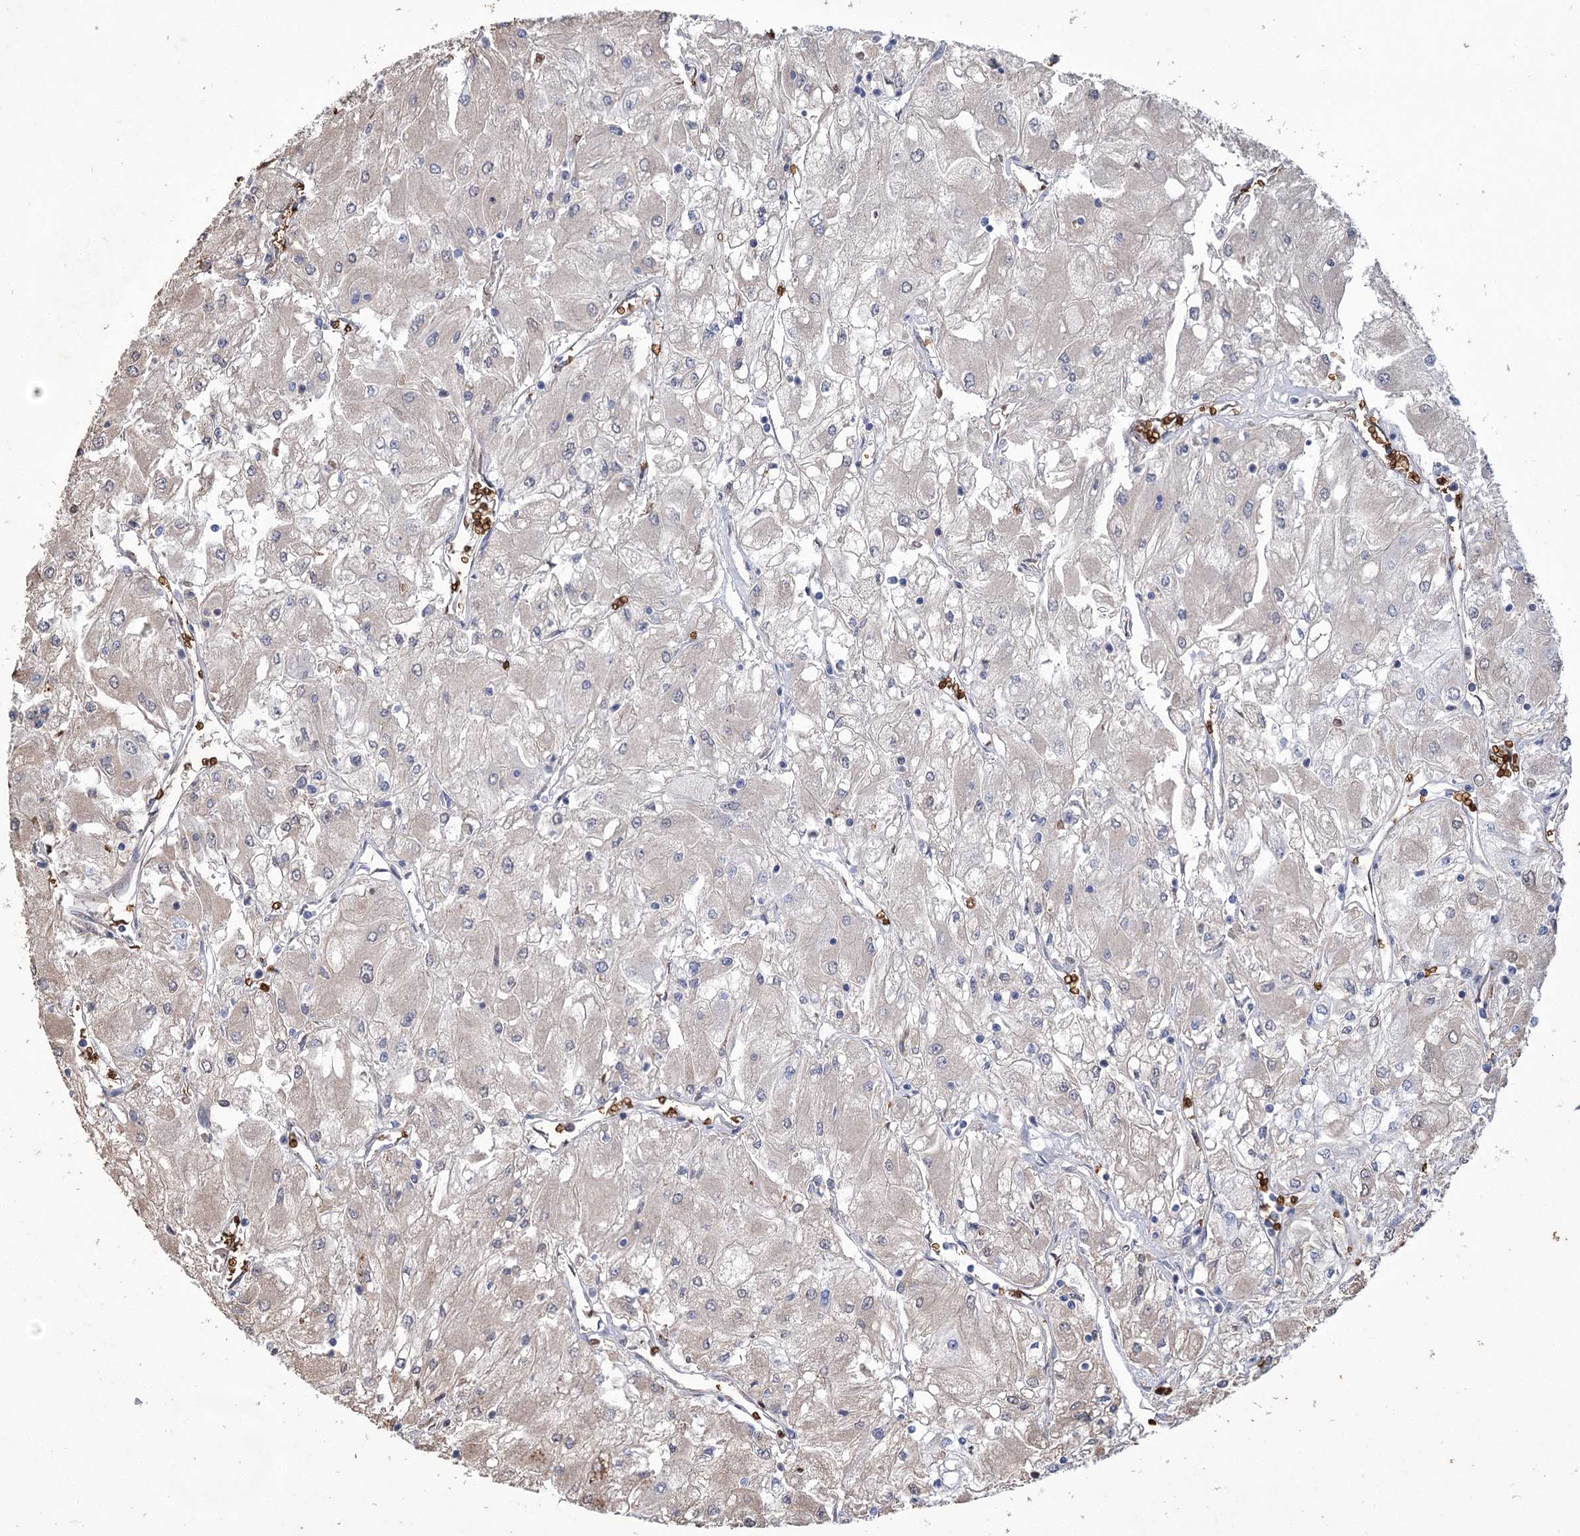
{"staining": {"intensity": "negative", "quantity": "none", "location": "none"}, "tissue": "renal cancer", "cell_type": "Tumor cells", "image_type": "cancer", "snomed": [{"axis": "morphology", "description": "Adenocarcinoma, NOS"}, {"axis": "topography", "description": "Kidney"}], "caption": "Tumor cells show no significant positivity in renal cancer.", "gene": "HBA1", "patient": {"sex": "male", "age": 80}}